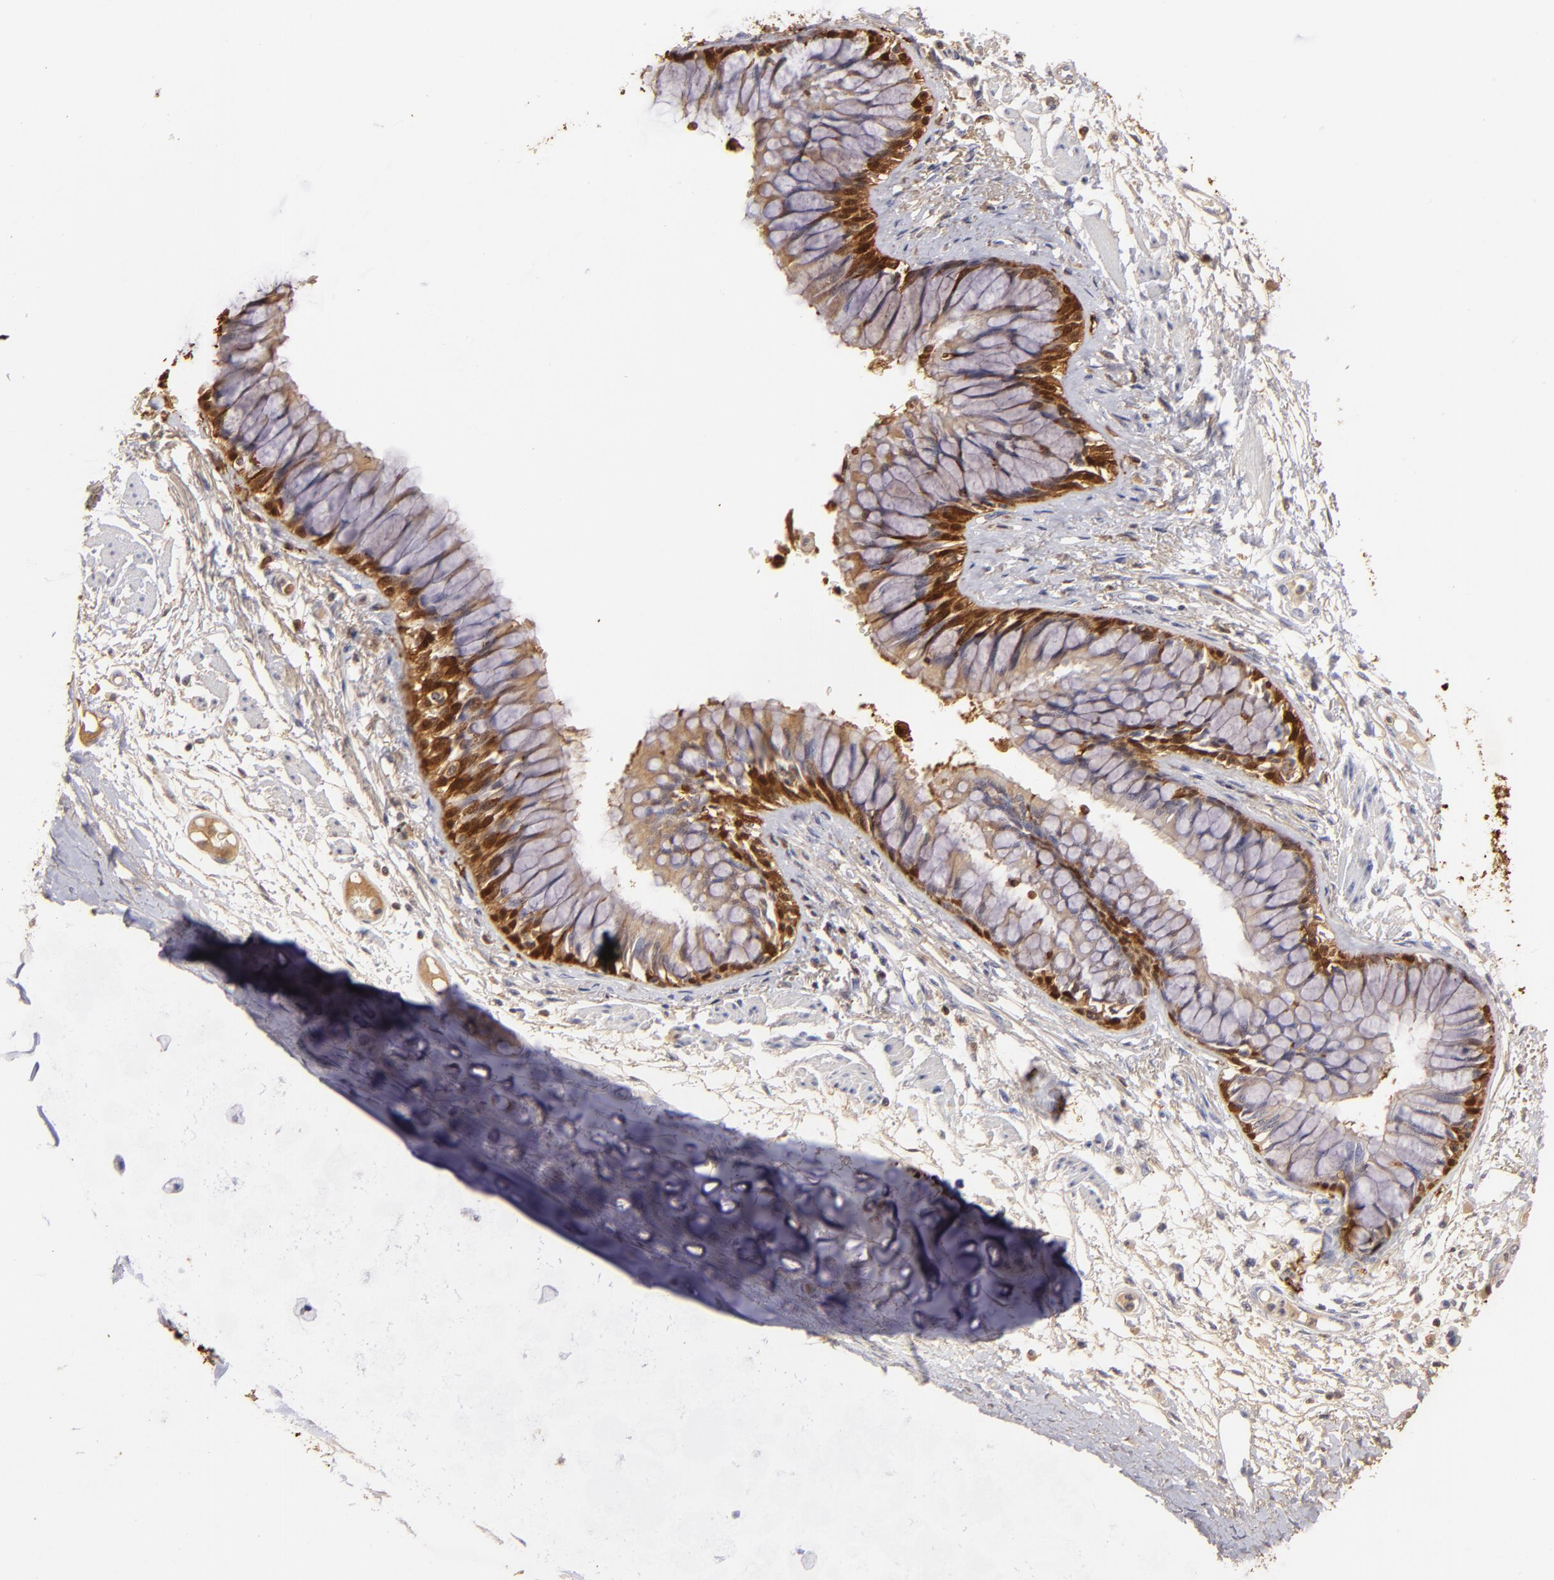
{"staining": {"intensity": "strong", "quantity": ">75%", "location": "cytoplasmic/membranous,nuclear"}, "tissue": "bronchus", "cell_type": "Respiratory epithelial cells", "image_type": "normal", "snomed": [{"axis": "morphology", "description": "Normal tissue, NOS"}, {"axis": "topography", "description": "Cartilage tissue"}, {"axis": "topography", "description": "Bronchus"}, {"axis": "topography", "description": "Lung"}, {"axis": "topography", "description": "Peripheral nerve tissue"}], "caption": "Immunohistochemical staining of benign bronchus demonstrates high levels of strong cytoplasmic/membranous,nuclear staining in about >75% of respiratory epithelial cells.", "gene": "S100A2", "patient": {"sex": "female", "age": 49}}